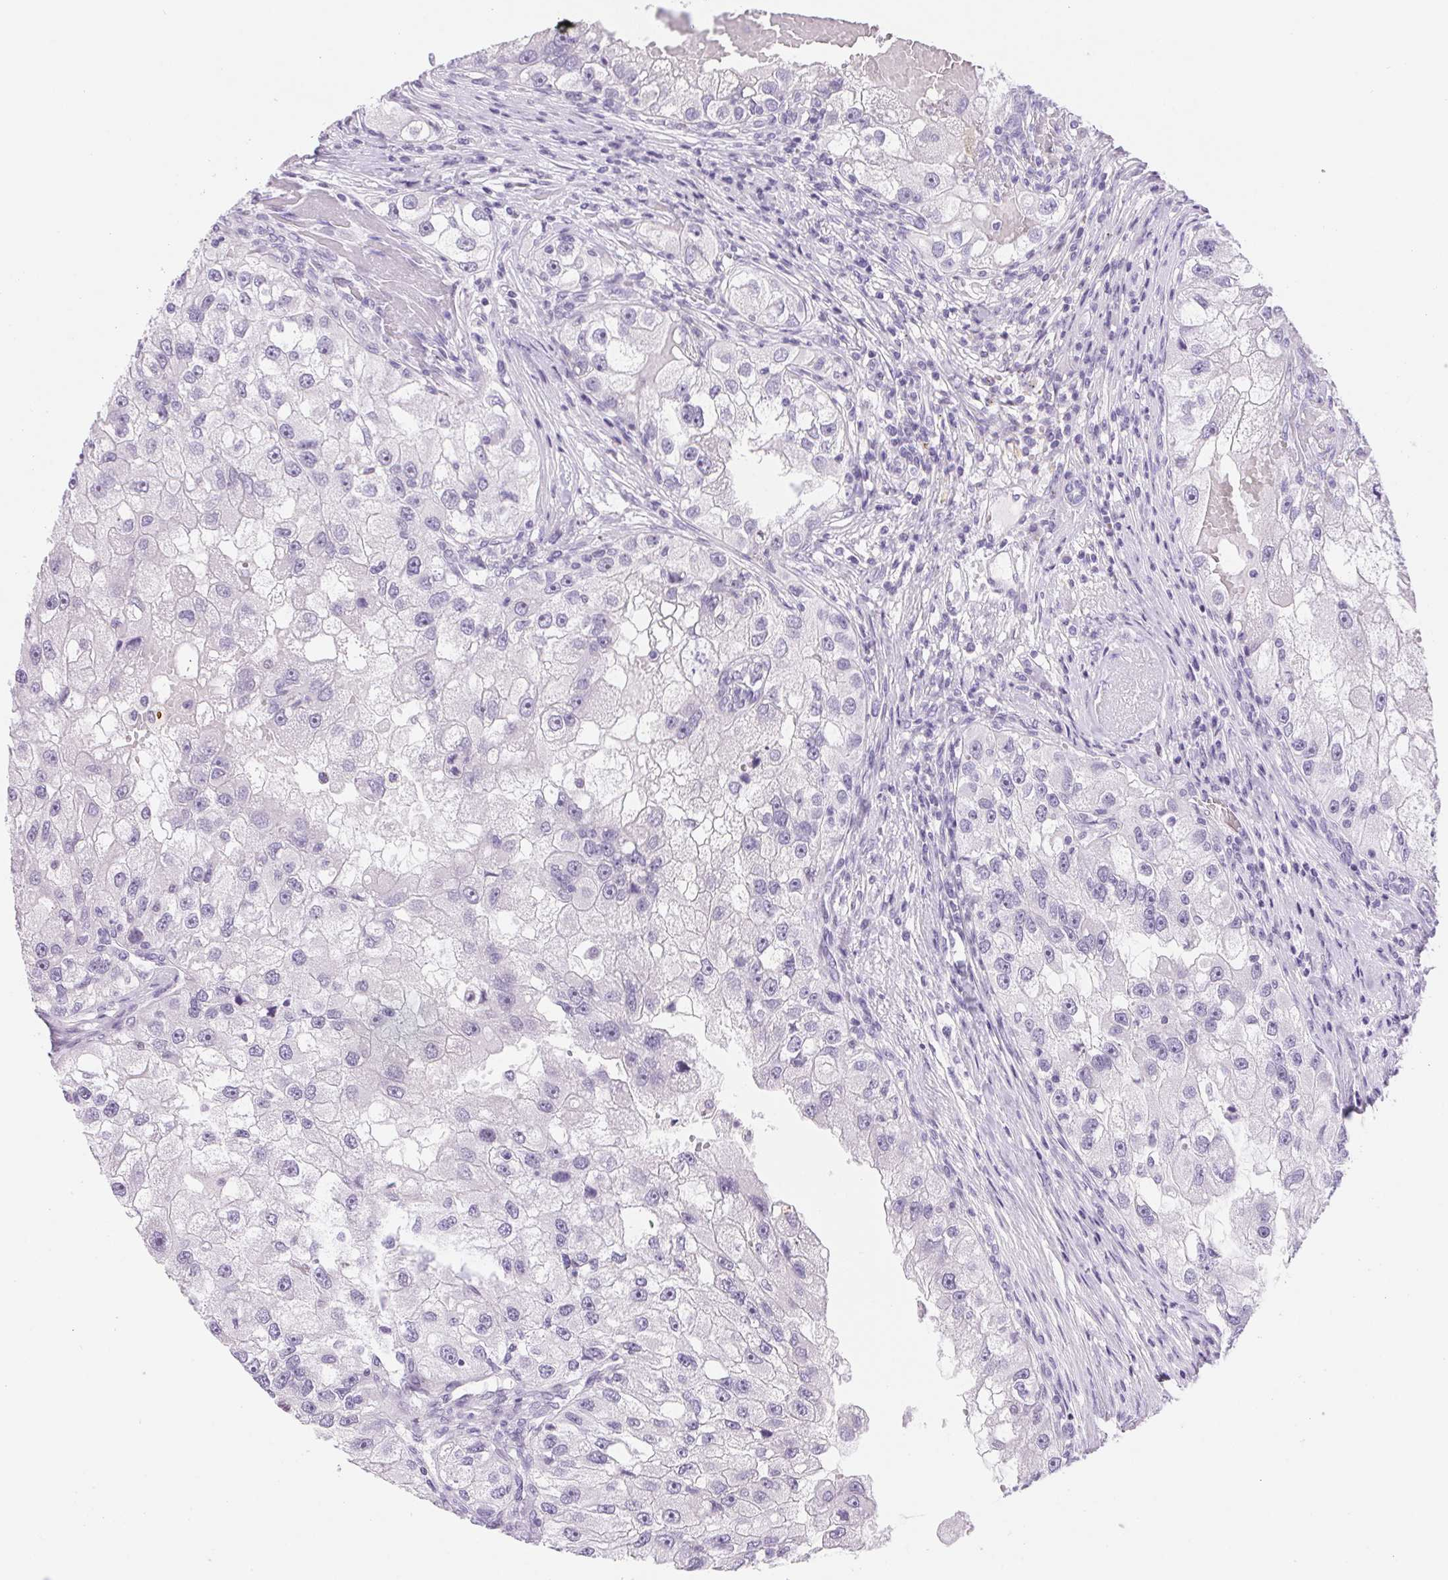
{"staining": {"intensity": "negative", "quantity": "none", "location": "none"}, "tissue": "renal cancer", "cell_type": "Tumor cells", "image_type": "cancer", "snomed": [{"axis": "morphology", "description": "Adenocarcinoma, NOS"}, {"axis": "topography", "description": "Kidney"}], "caption": "The histopathology image exhibits no significant staining in tumor cells of renal cancer (adenocarcinoma).", "gene": "ASGR2", "patient": {"sex": "male", "age": 63}}